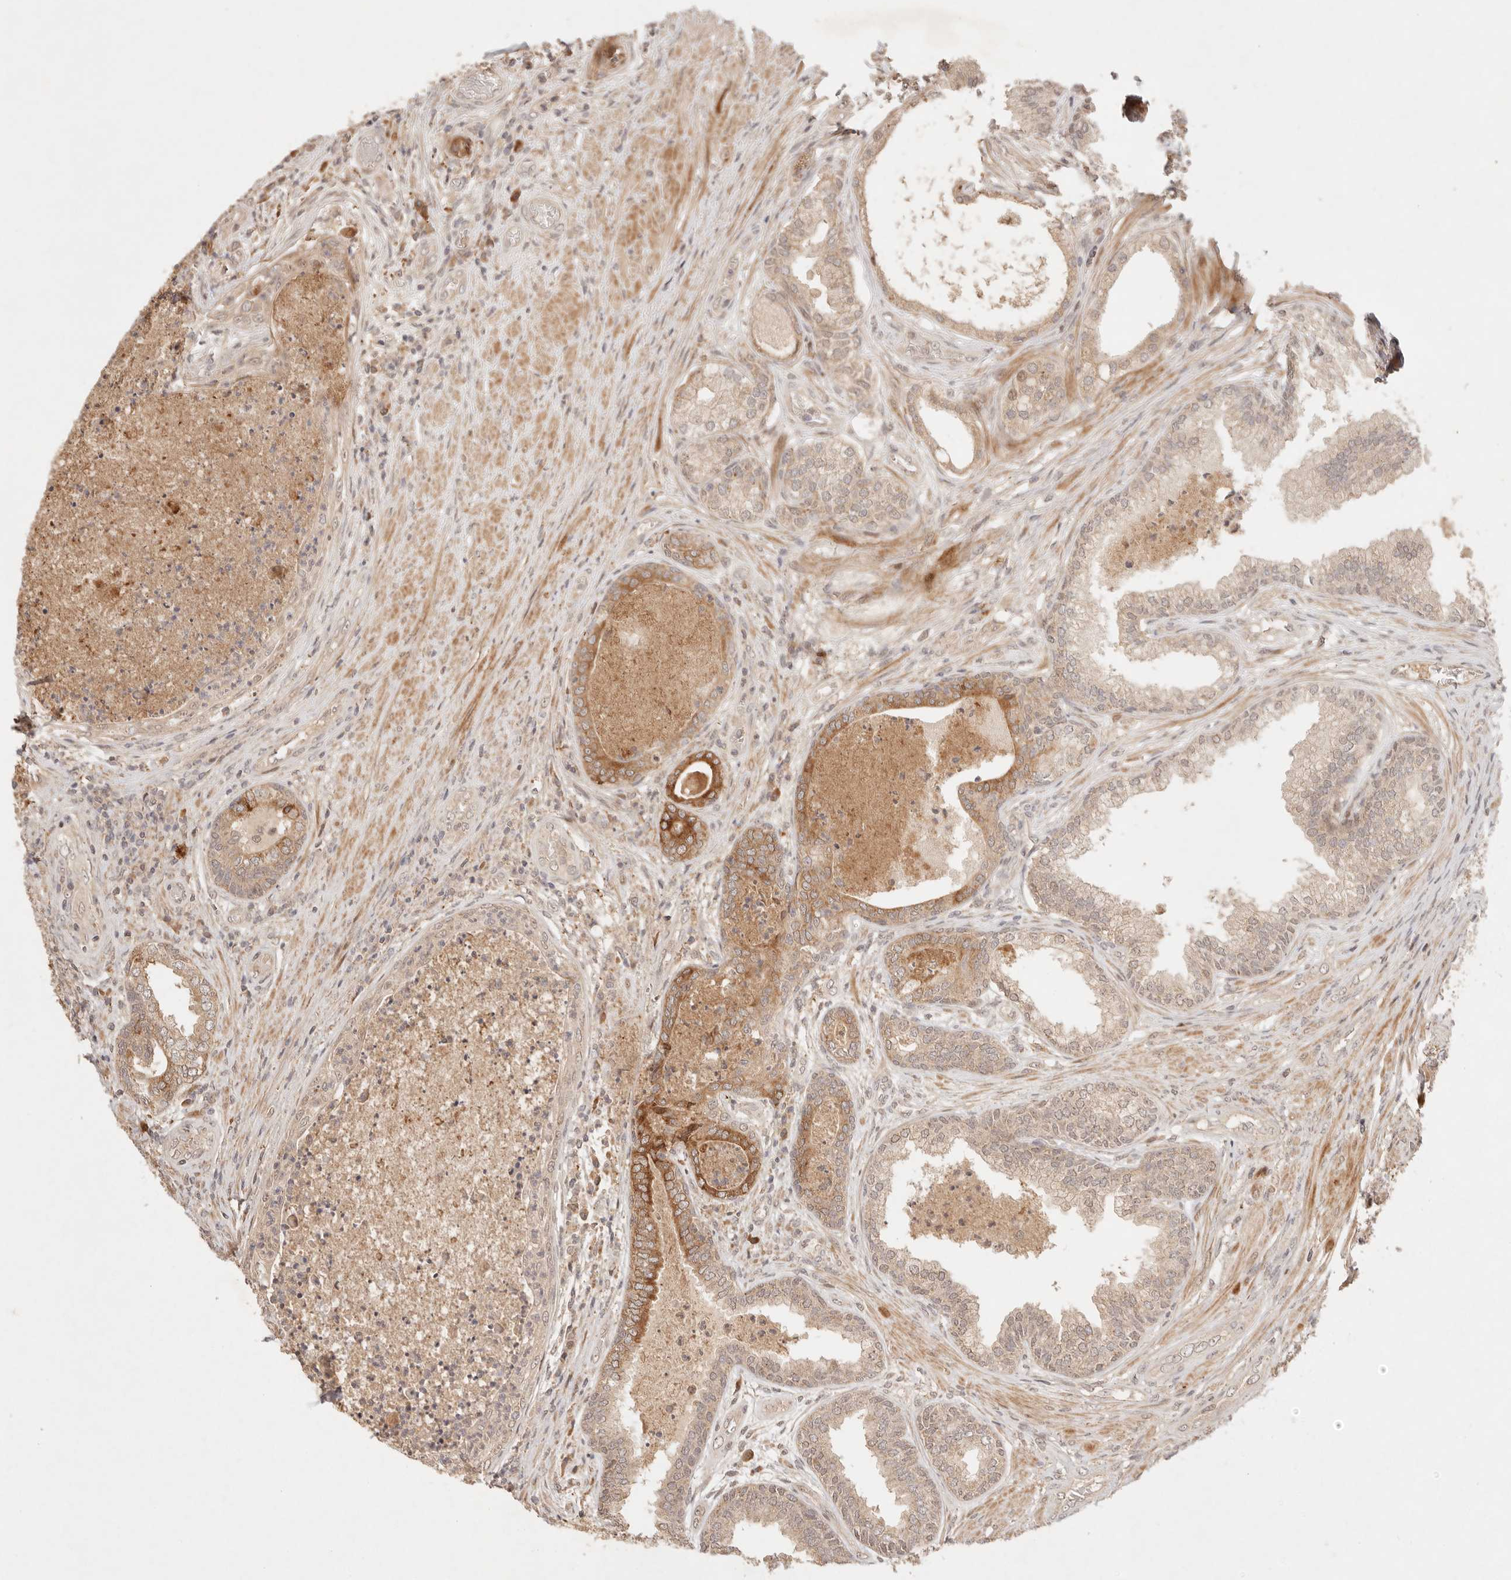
{"staining": {"intensity": "moderate", "quantity": "<25%", "location": "cytoplasmic/membranous"}, "tissue": "prostate", "cell_type": "Glandular cells", "image_type": "normal", "snomed": [{"axis": "morphology", "description": "Normal tissue, NOS"}, {"axis": "topography", "description": "Prostate"}], "caption": "Prostate stained for a protein displays moderate cytoplasmic/membranous positivity in glandular cells. (Brightfield microscopy of DAB IHC at high magnification).", "gene": "PHLDA3", "patient": {"sex": "male", "age": 76}}